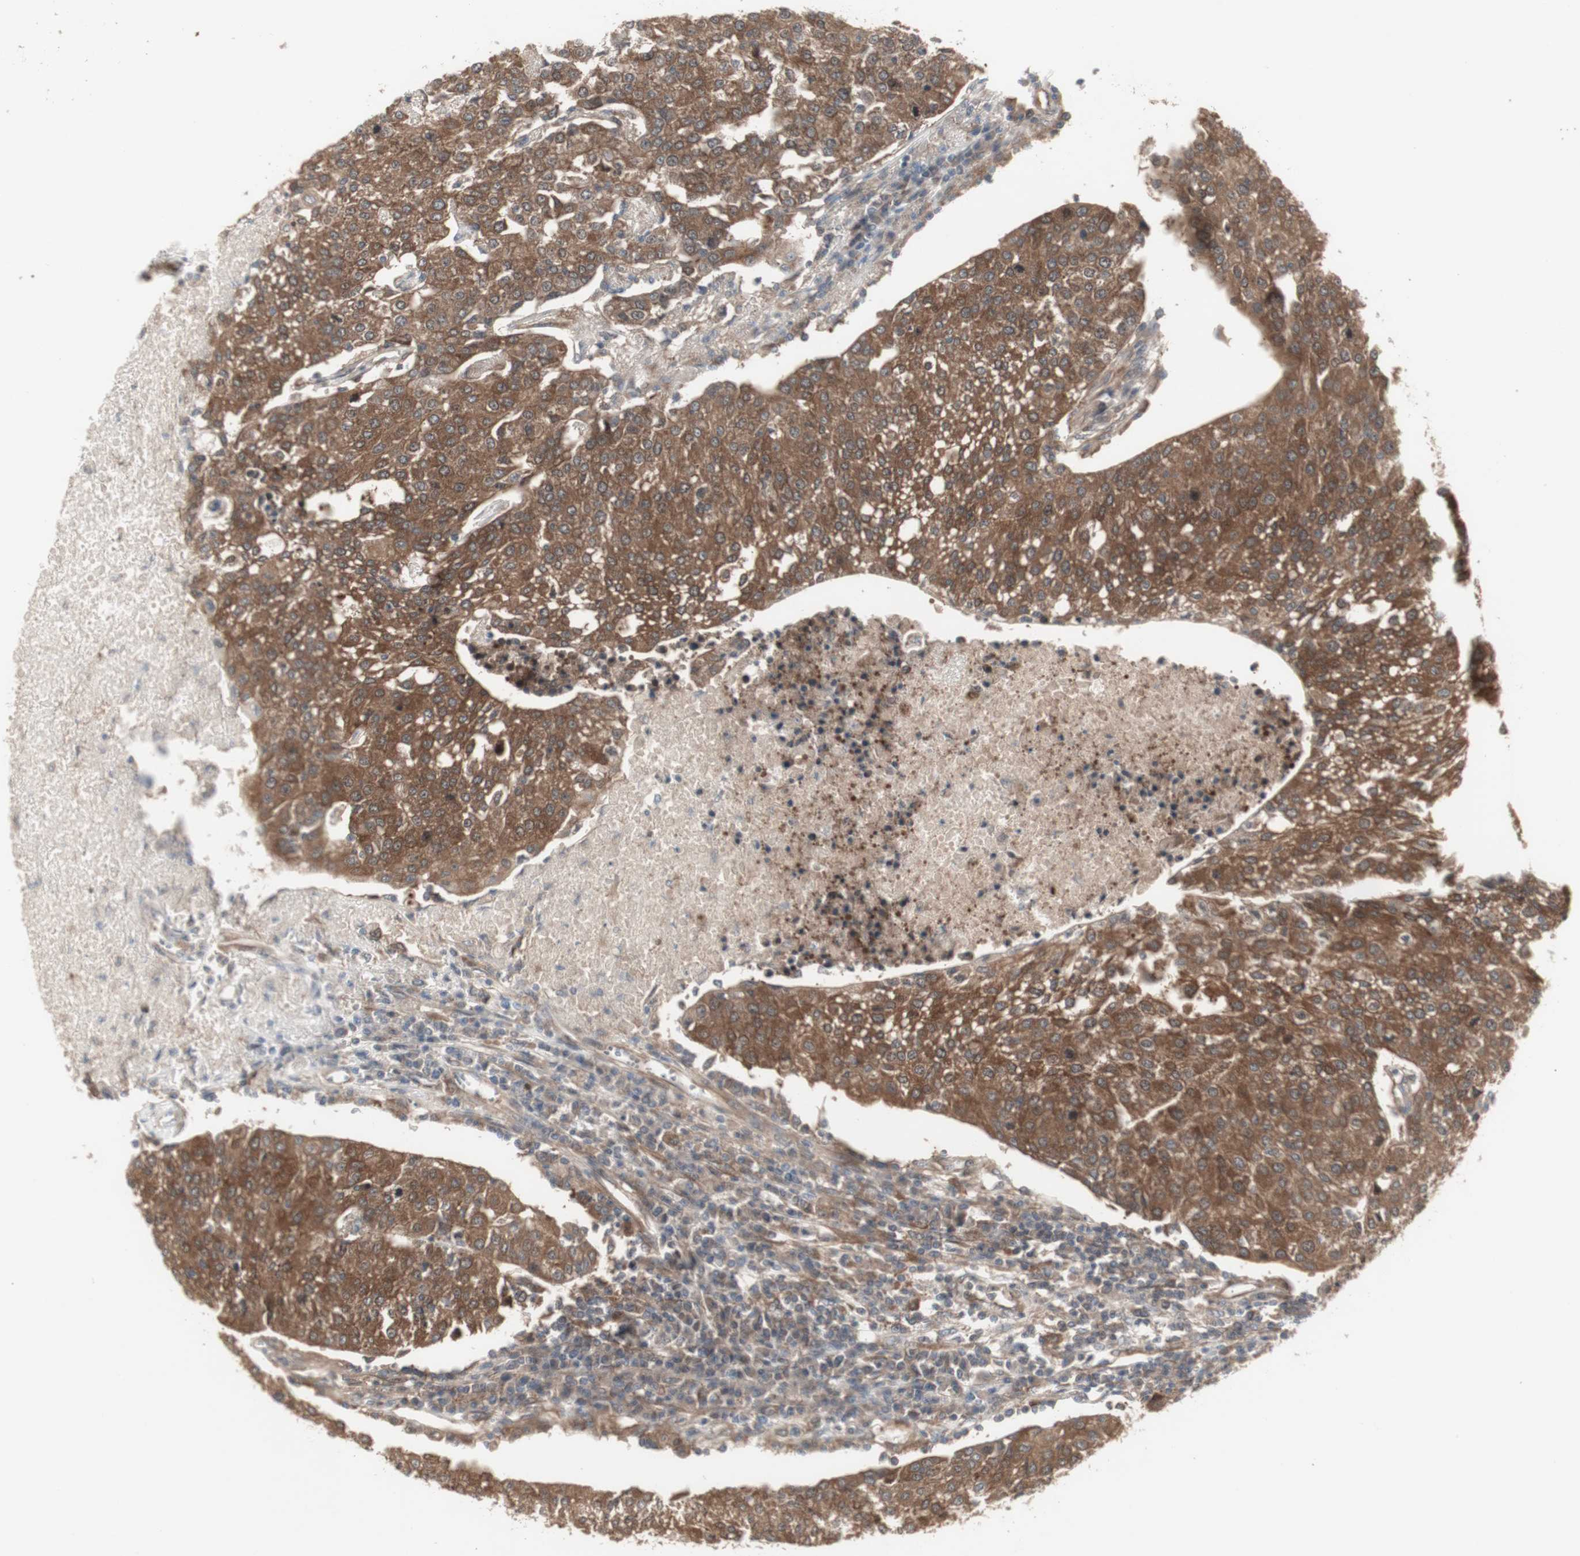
{"staining": {"intensity": "moderate", "quantity": ">75%", "location": "cytoplasmic/membranous"}, "tissue": "urothelial cancer", "cell_type": "Tumor cells", "image_type": "cancer", "snomed": [{"axis": "morphology", "description": "Urothelial carcinoma, High grade"}, {"axis": "topography", "description": "Urinary bladder"}], "caption": "Urothelial cancer stained for a protein shows moderate cytoplasmic/membranous positivity in tumor cells.", "gene": "CHURC1-FNTB", "patient": {"sex": "female", "age": 85}}